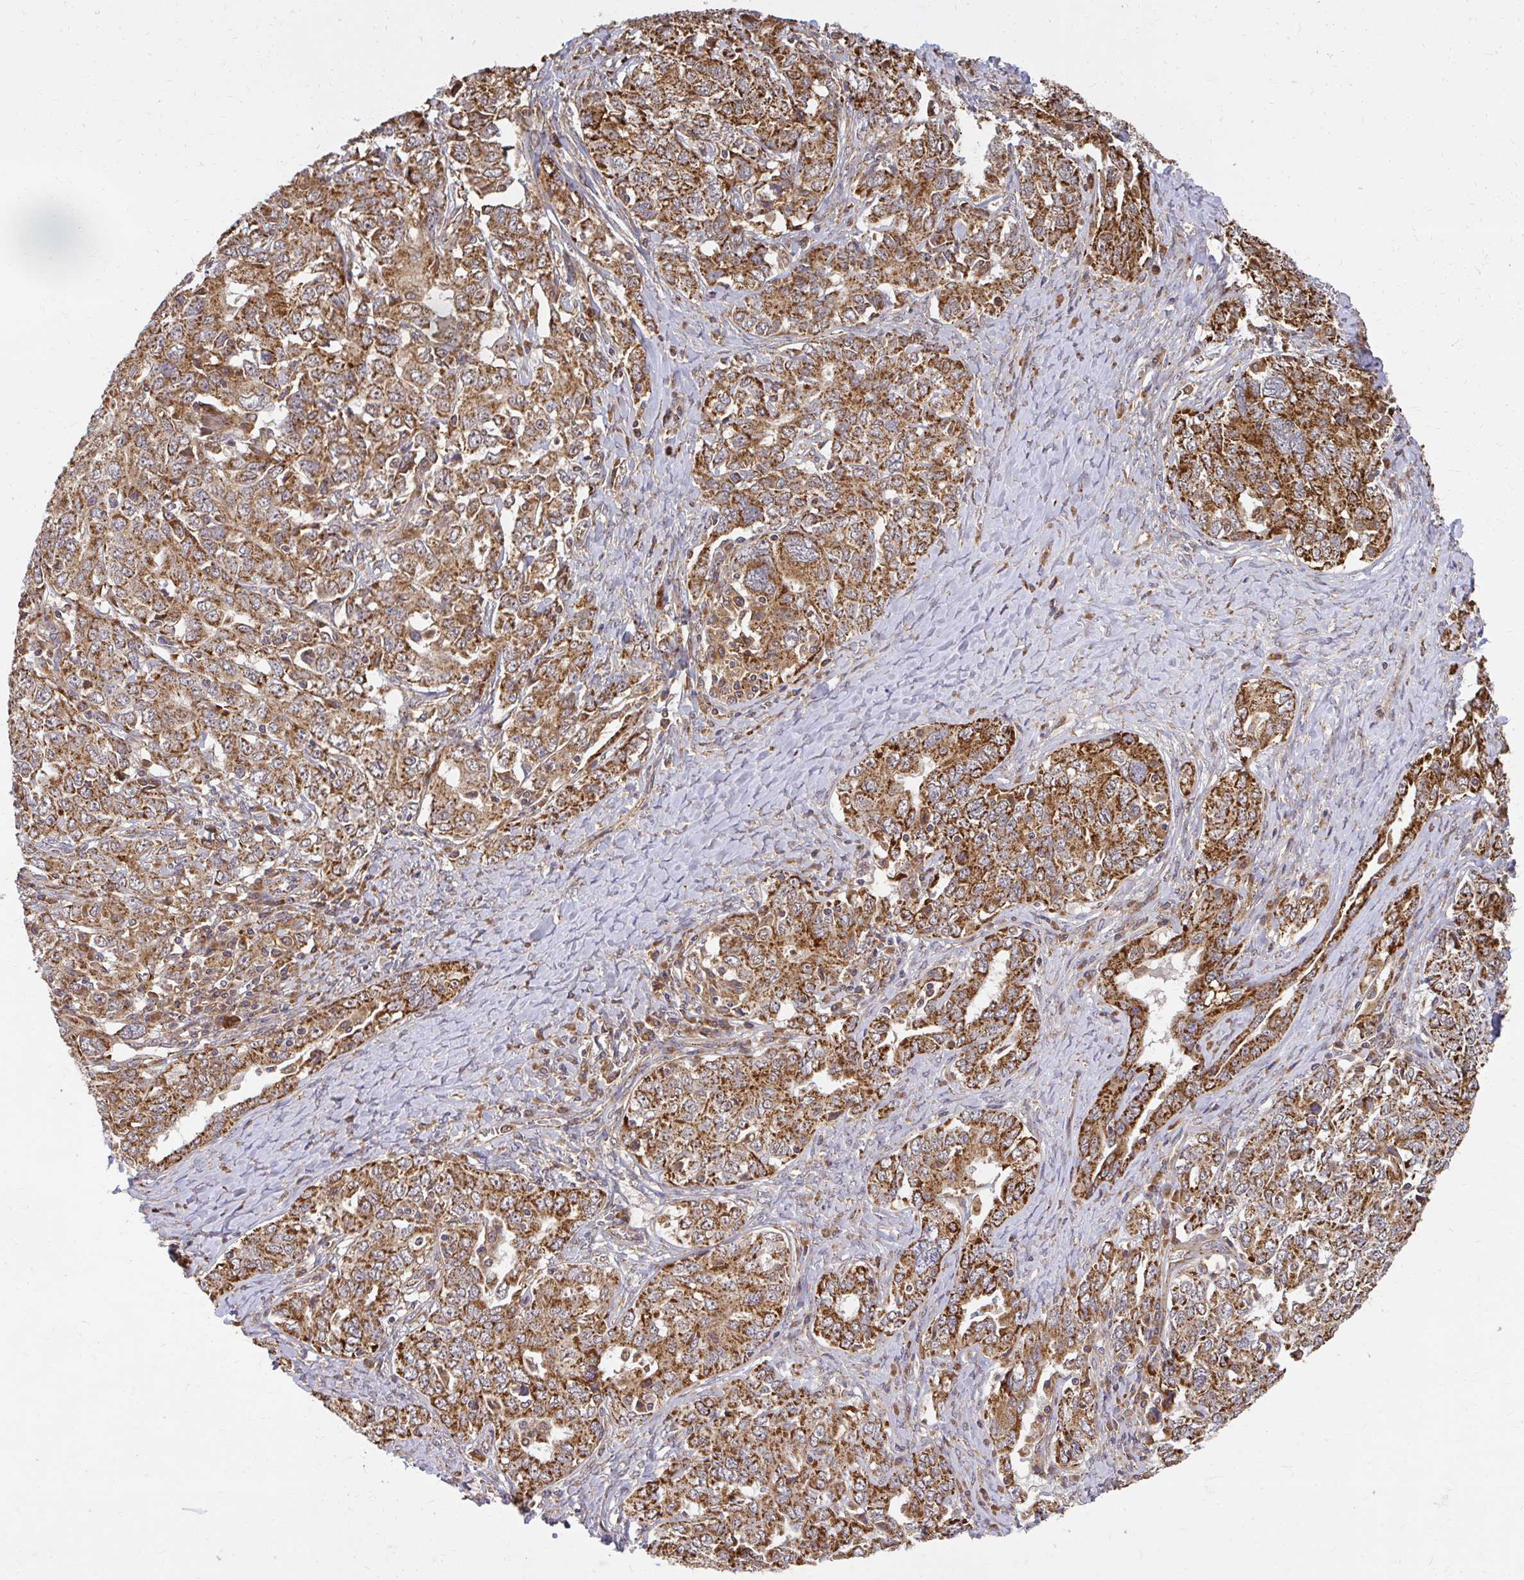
{"staining": {"intensity": "strong", "quantity": ">75%", "location": "cytoplasmic/membranous"}, "tissue": "ovarian cancer", "cell_type": "Tumor cells", "image_type": "cancer", "snomed": [{"axis": "morphology", "description": "Carcinoma, endometroid"}, {"axis": "topography", "description": "Ovary"}], "caption": "Immunohistochemical staining of human endometroid carcinoma (ovarian) displays high levels of strong cytoplasmic/membranous protein expression in approximately >75% of tumor cells. The staining is performed using DAB brown chromogen to label protein expression. The nuclei are counter-stained blue using hematoxylin.", "gene": "GNS", "patient": {"sex": "female", "age": 62}}